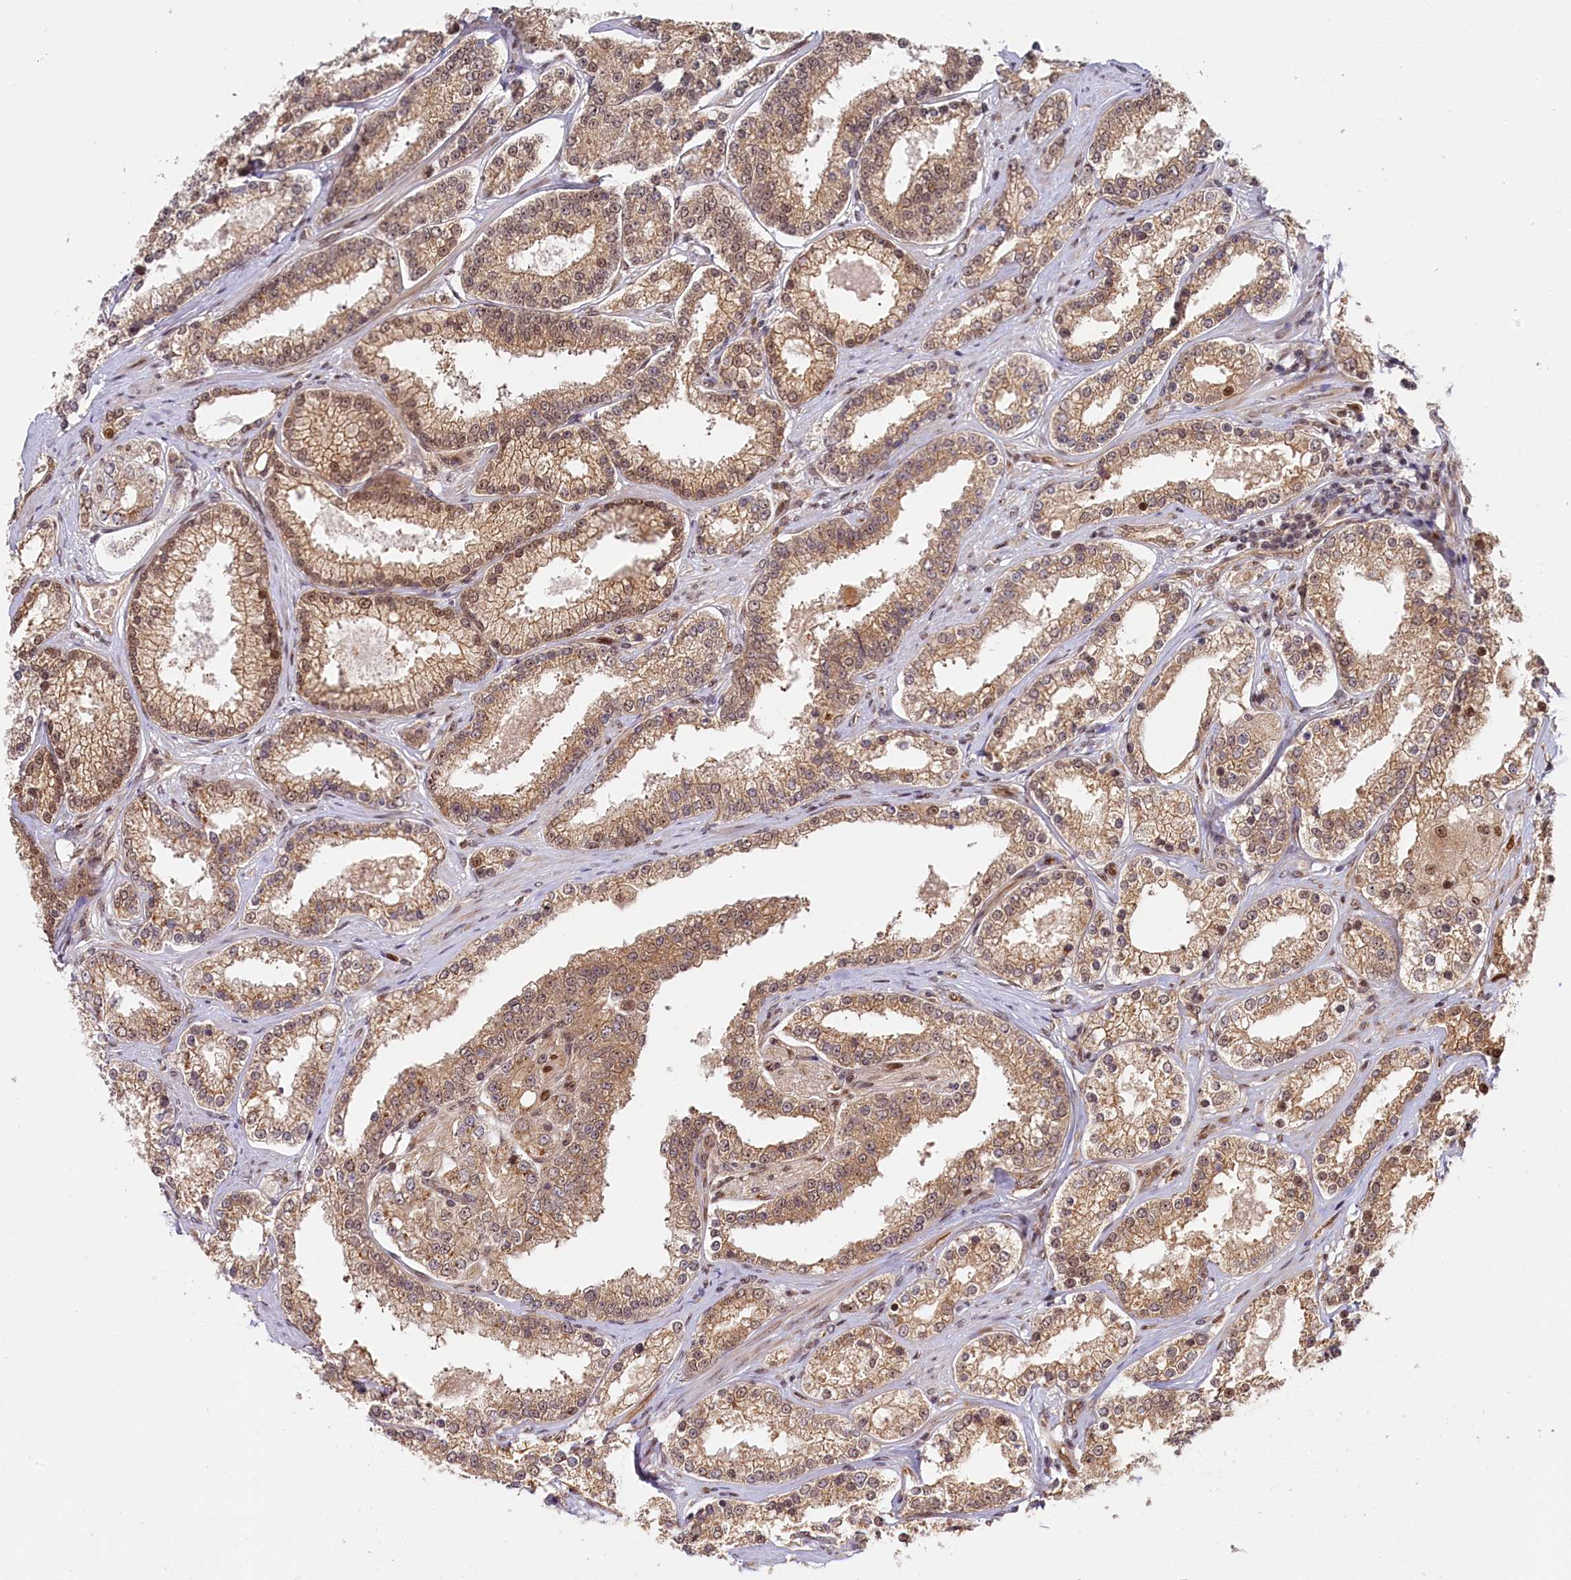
{"staining": {"intensity": "moderate", "quantity": ">75%", "location": "cytoplasmic/membranous,nuclear"}, "tissue": "prostate cancer", "cell_type": "Tumor cells", "image_type": "cancer", "snomed": [{"axis": "morphology", "description": "Normal tissue, NOS"}, {"axis": "morphology", "description": "Adenocarcinoma, High grade"}, {"axis": "topography", "description": "Prostate"}], "caption": "DAB (3,3'-diaminobenzidine) immunohistochemical staining of prostate adenocarcinoma (high-grade) demonstrates moderate cytoplasmic/membranous and nuclear protein expression in approximately >75% of tumor cells.", "gene": "ANKRD24", "patient": {"sex": "male", "age": 83}}